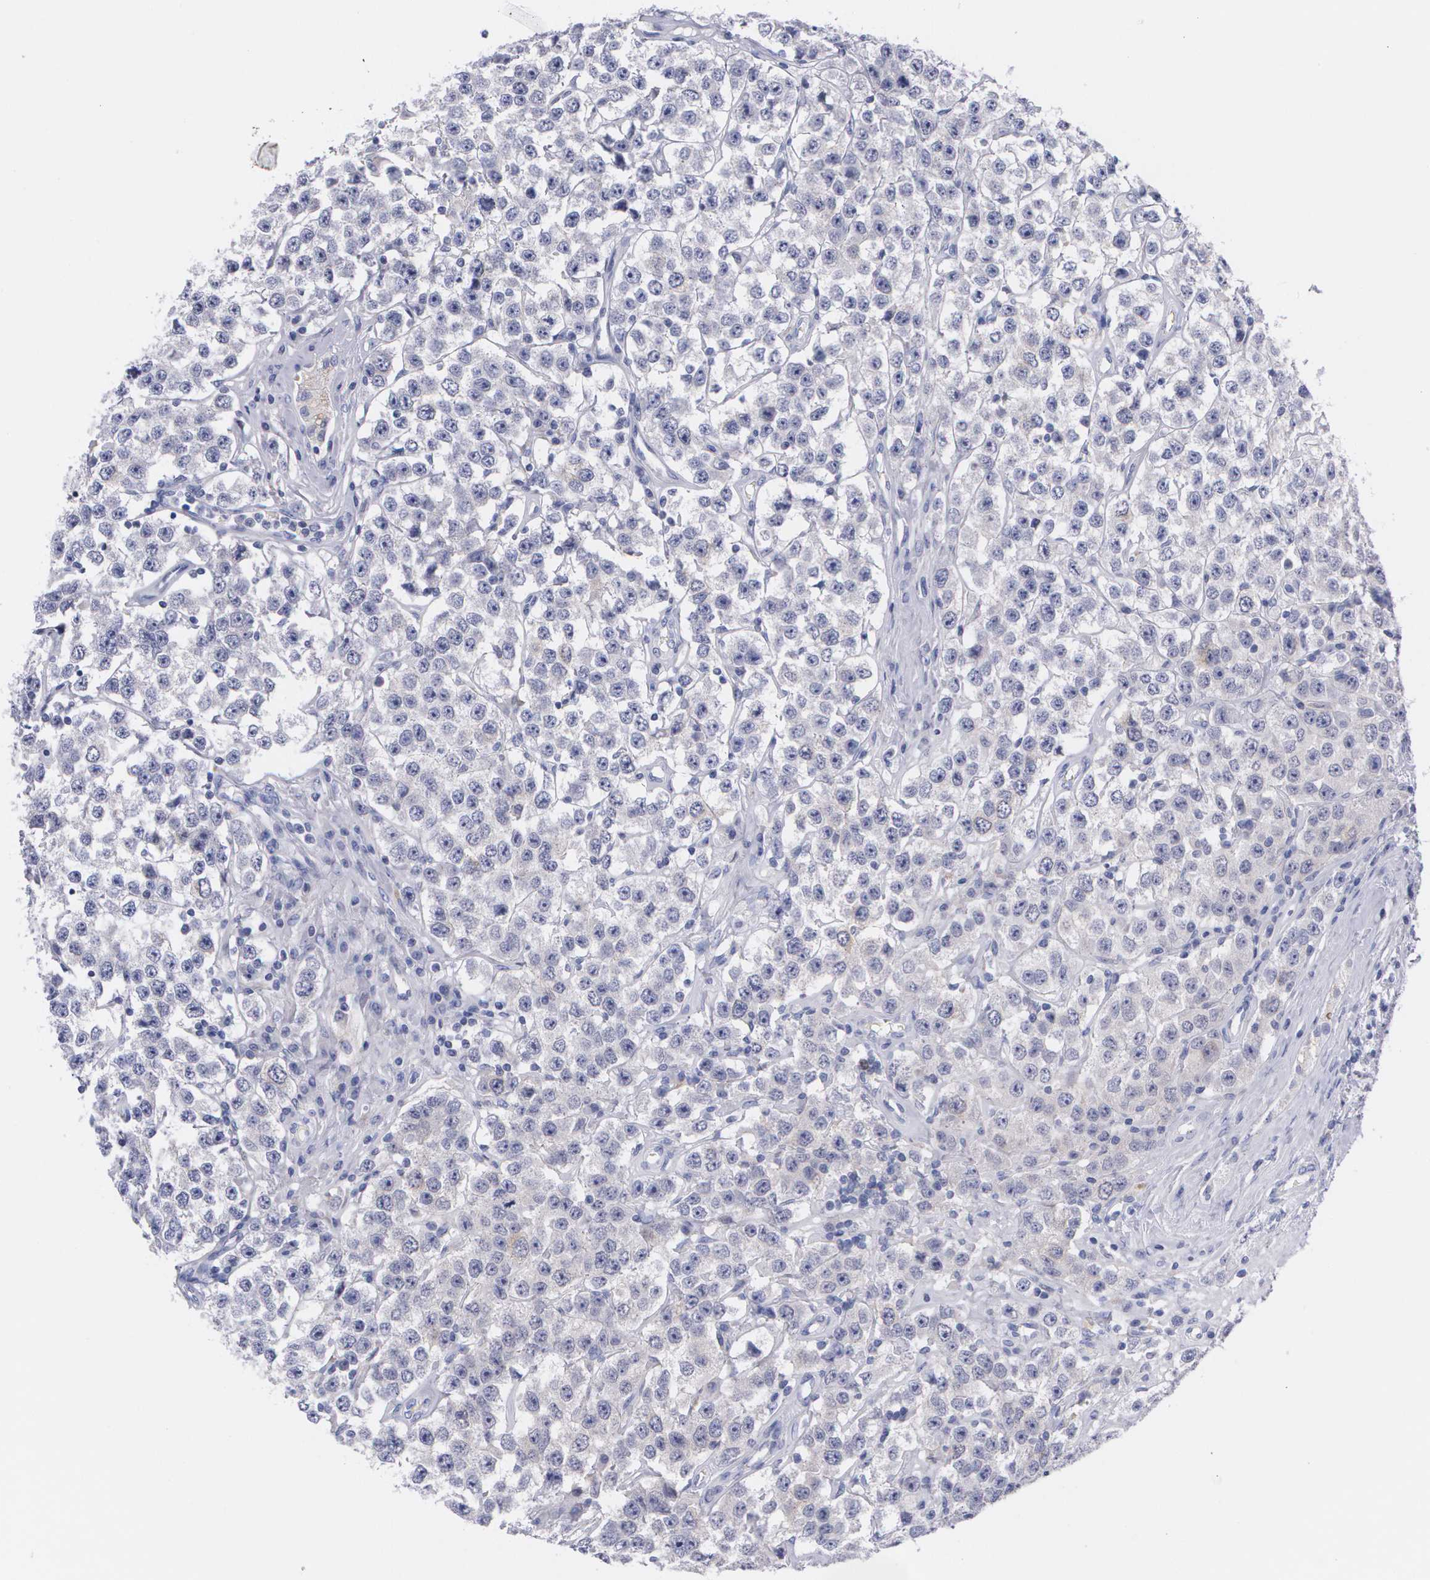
{"staining": {"intensity": "moderate", "quantity": "<25%", "location": "cytoplasmic/membranous"}, "tissue": "testis cancer", "cell_type": "Tumor cells", "image_type": "cancer", "snomed": [{"axis": "morphology", "description": "Seminoma, NOS"}, {"axis": "topography", "description": "Testis"}], "caption": "Protein expression analysis of human seminoma (testis) reveals moderate cytoplasmic/membranous staining in approximately <25% of tumor cells.", "gene": "HMMR", "patient": {"sex": "male", "age": 52}}